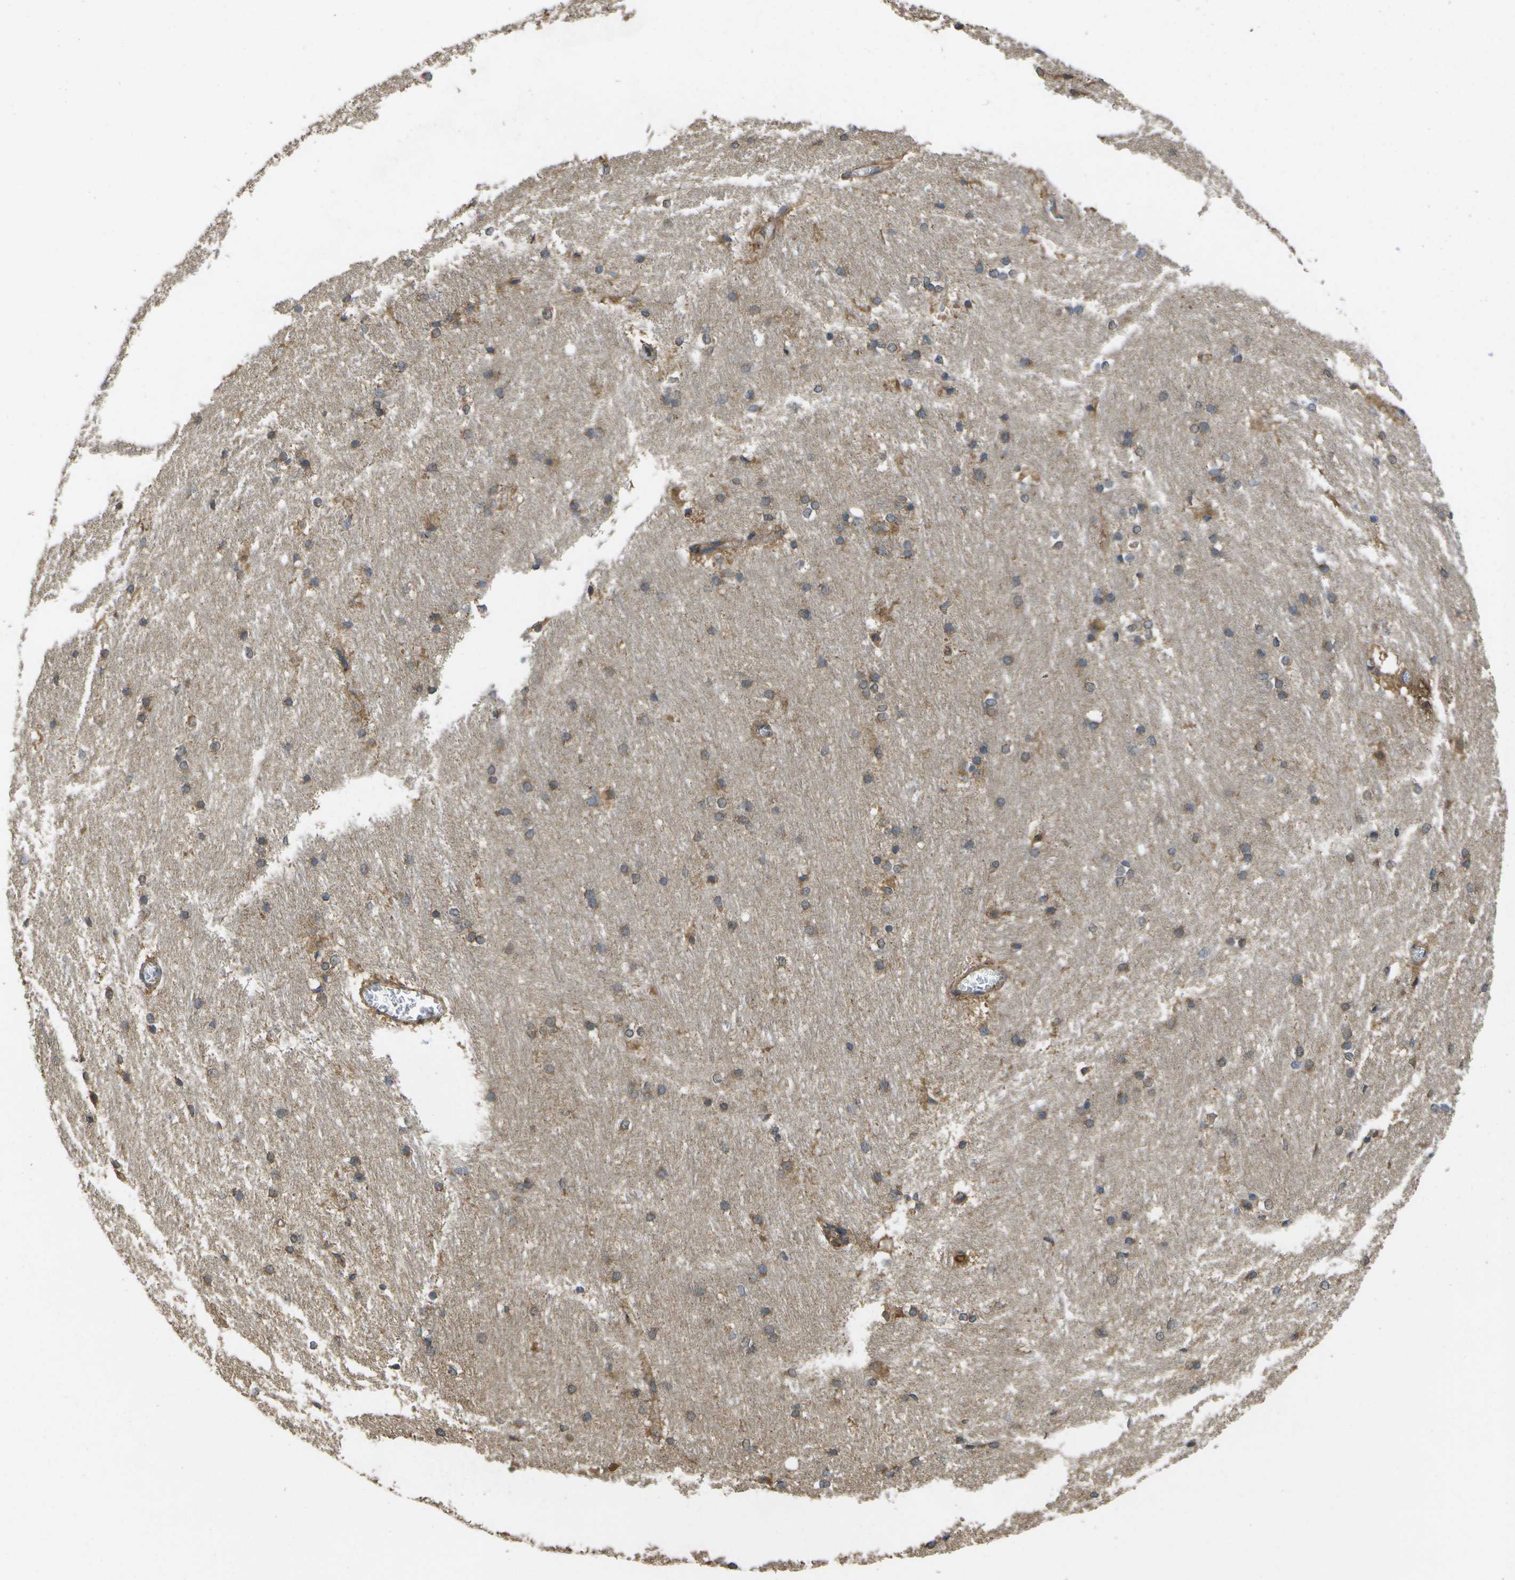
{"staining": {"intensity": "moderate", "quantity": "25%-75%", "location": "cytoplasmic/membranous"}, "tissue": "caudate", "cell_type": "Glial cells", "image_type": "normal", "snomed": [{"axis": "morphology", "description": "Normal tissue, NOS"}, {"axis": "topography", "description": "Lateral ventricle wall"}], "caption": "The micrograph shows a brown stain indicating the presence of a protein in the cytoplasmic/membranous of glial cells in caudate.", "gene": "SACS", "patient": {"sex": "female", "age": 19}}